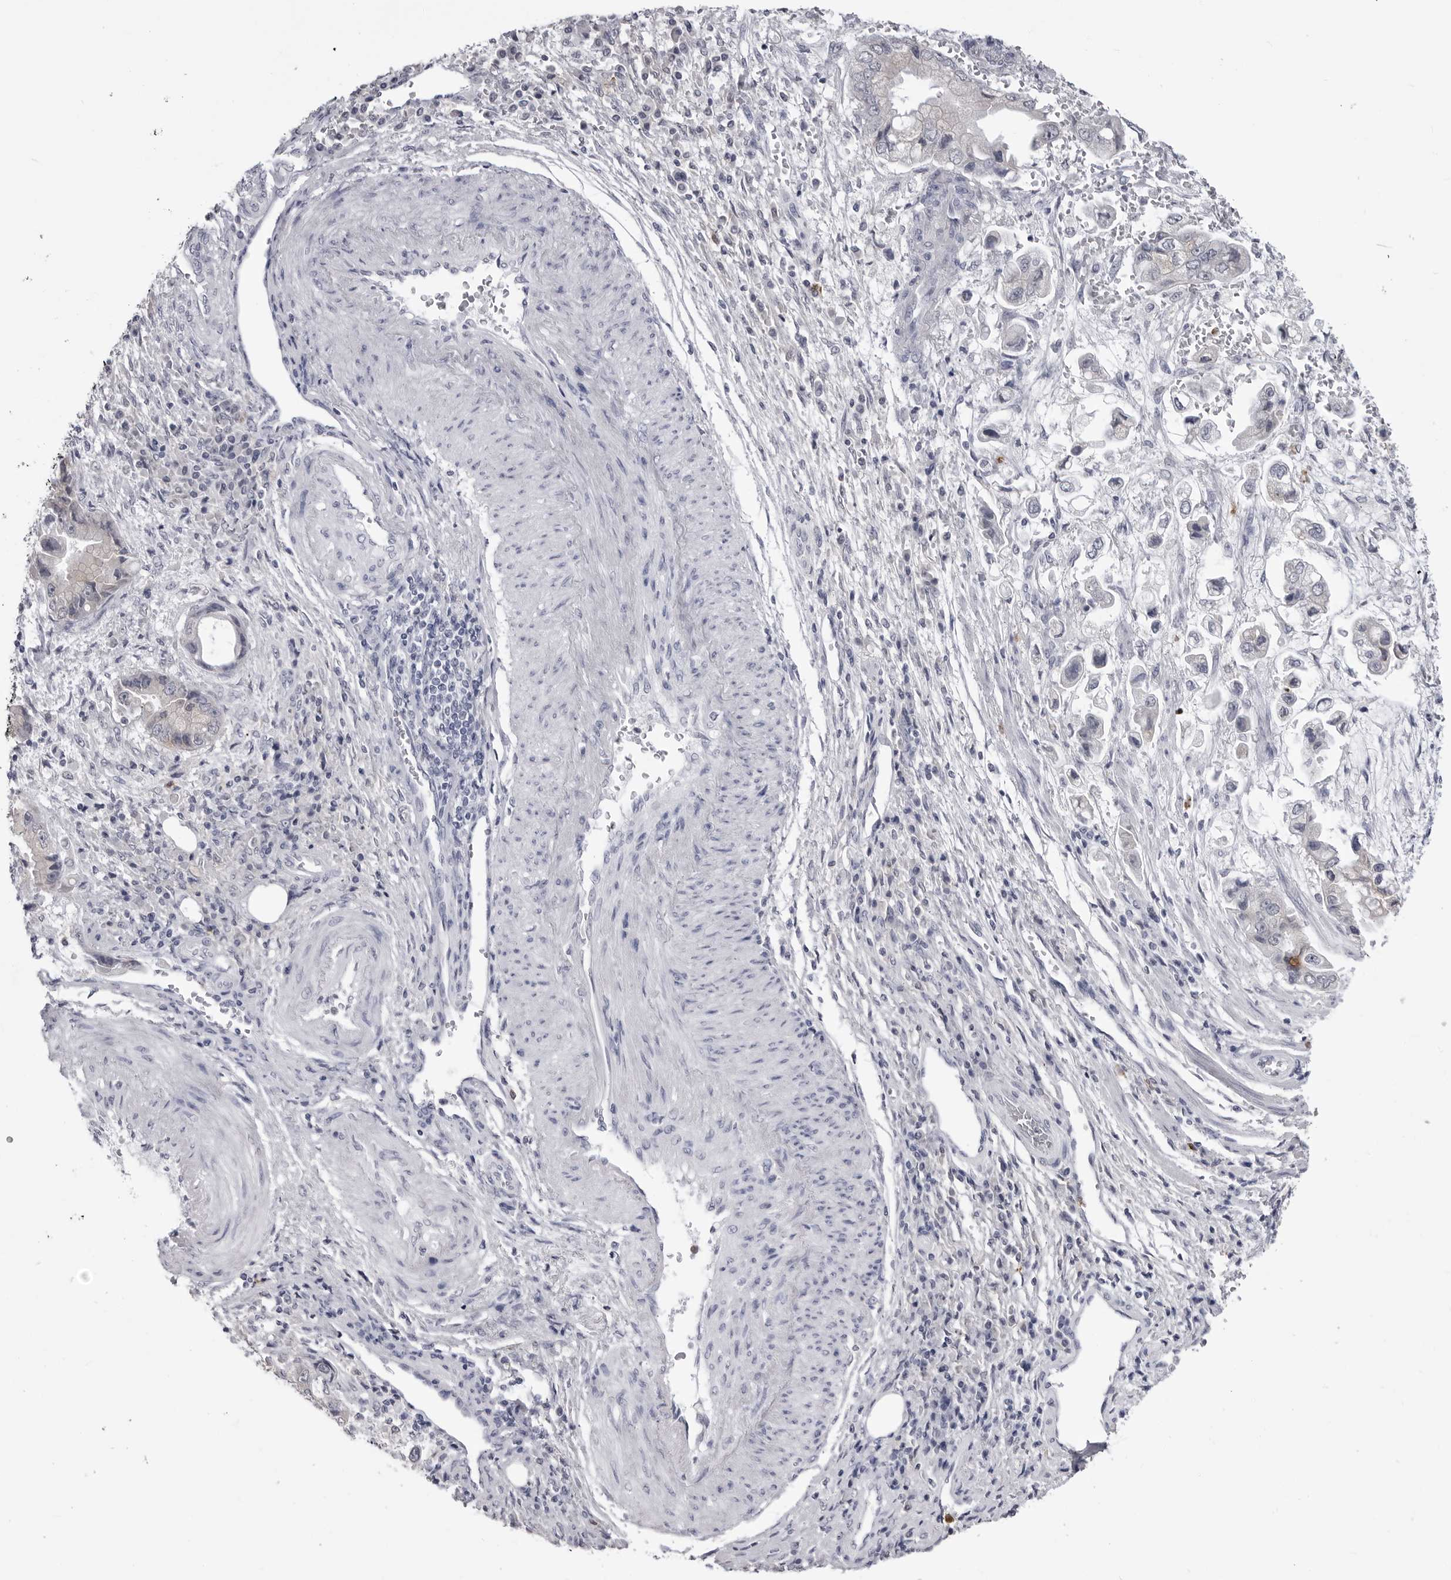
{"staining": {"intensity": "negative", "quantity": "none", "location": "none"}, "tissue": "stomach cancer", "cell_type": "Tumor cells", "image_type": "cancer", "snomed": [{"axis": "morphology", "description": "Adenocarcinoma, NOS"}, {"axis": "topography", "description": "Stomach"}], "caption": "Stomach cancer (adenocarcinoma) was stained to show a protein in brown. There is no significant positivity in tumor cells.", "gene": "STAP2", "patient": {"sex": "male", "age": 62}}